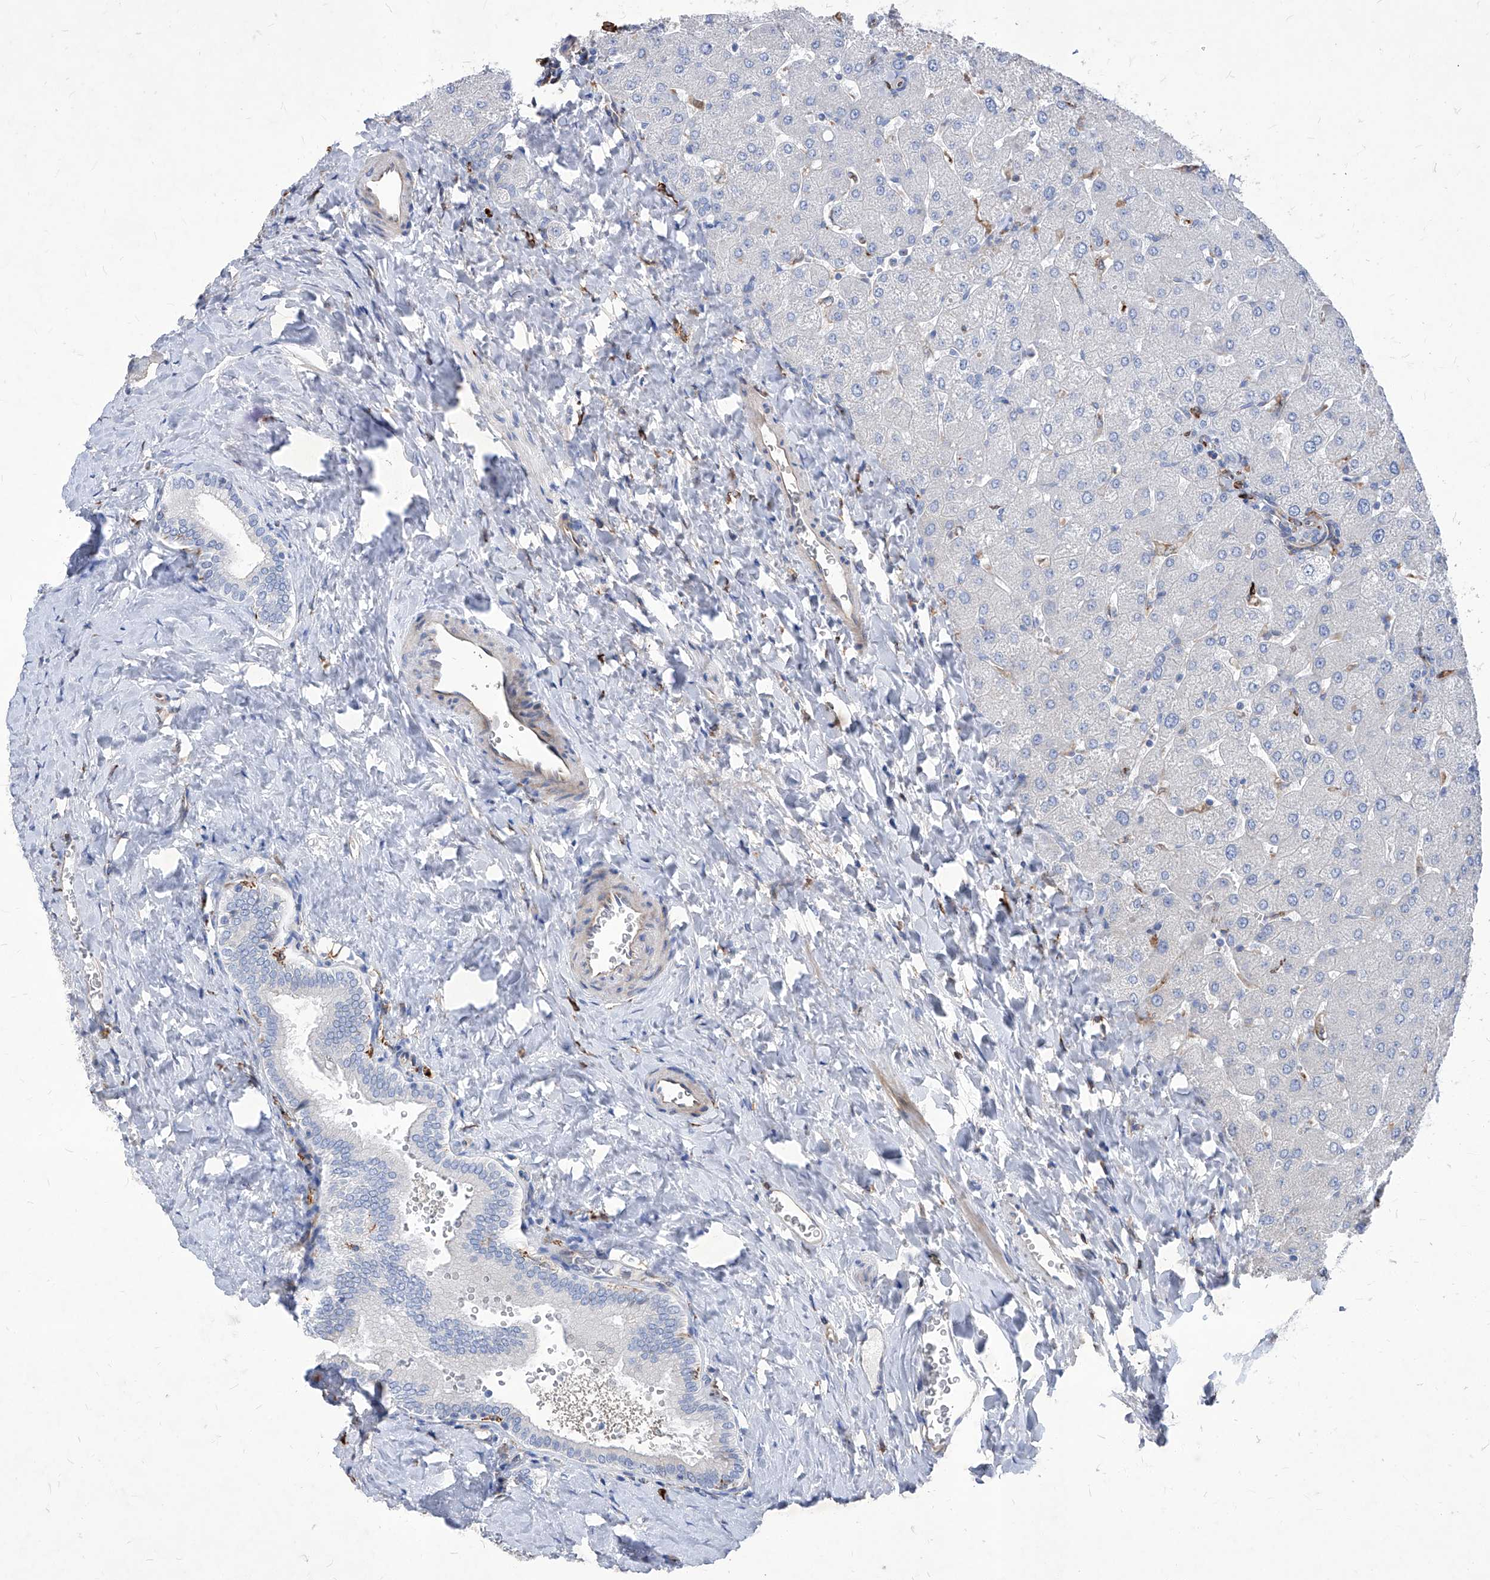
{"staining": {"intensity": "negative", "quantity": "none", "location": "none"}, "tissue": "liver", "cell_type": "Cholangiocytes", "image_type": "normal", "snomed": [{"axis": "morphology", "description": "Normal tissue, NOS"}, {"axis": "topography", "description": "Liver"}], "caption": "Immunohistochemistry micrograph of unremarkable liver stained for a protein (brown), which exhibits no expression in cholangiocytes.", "gene": "UBOX5", "patient": {"sex": "male", "age": 55}}